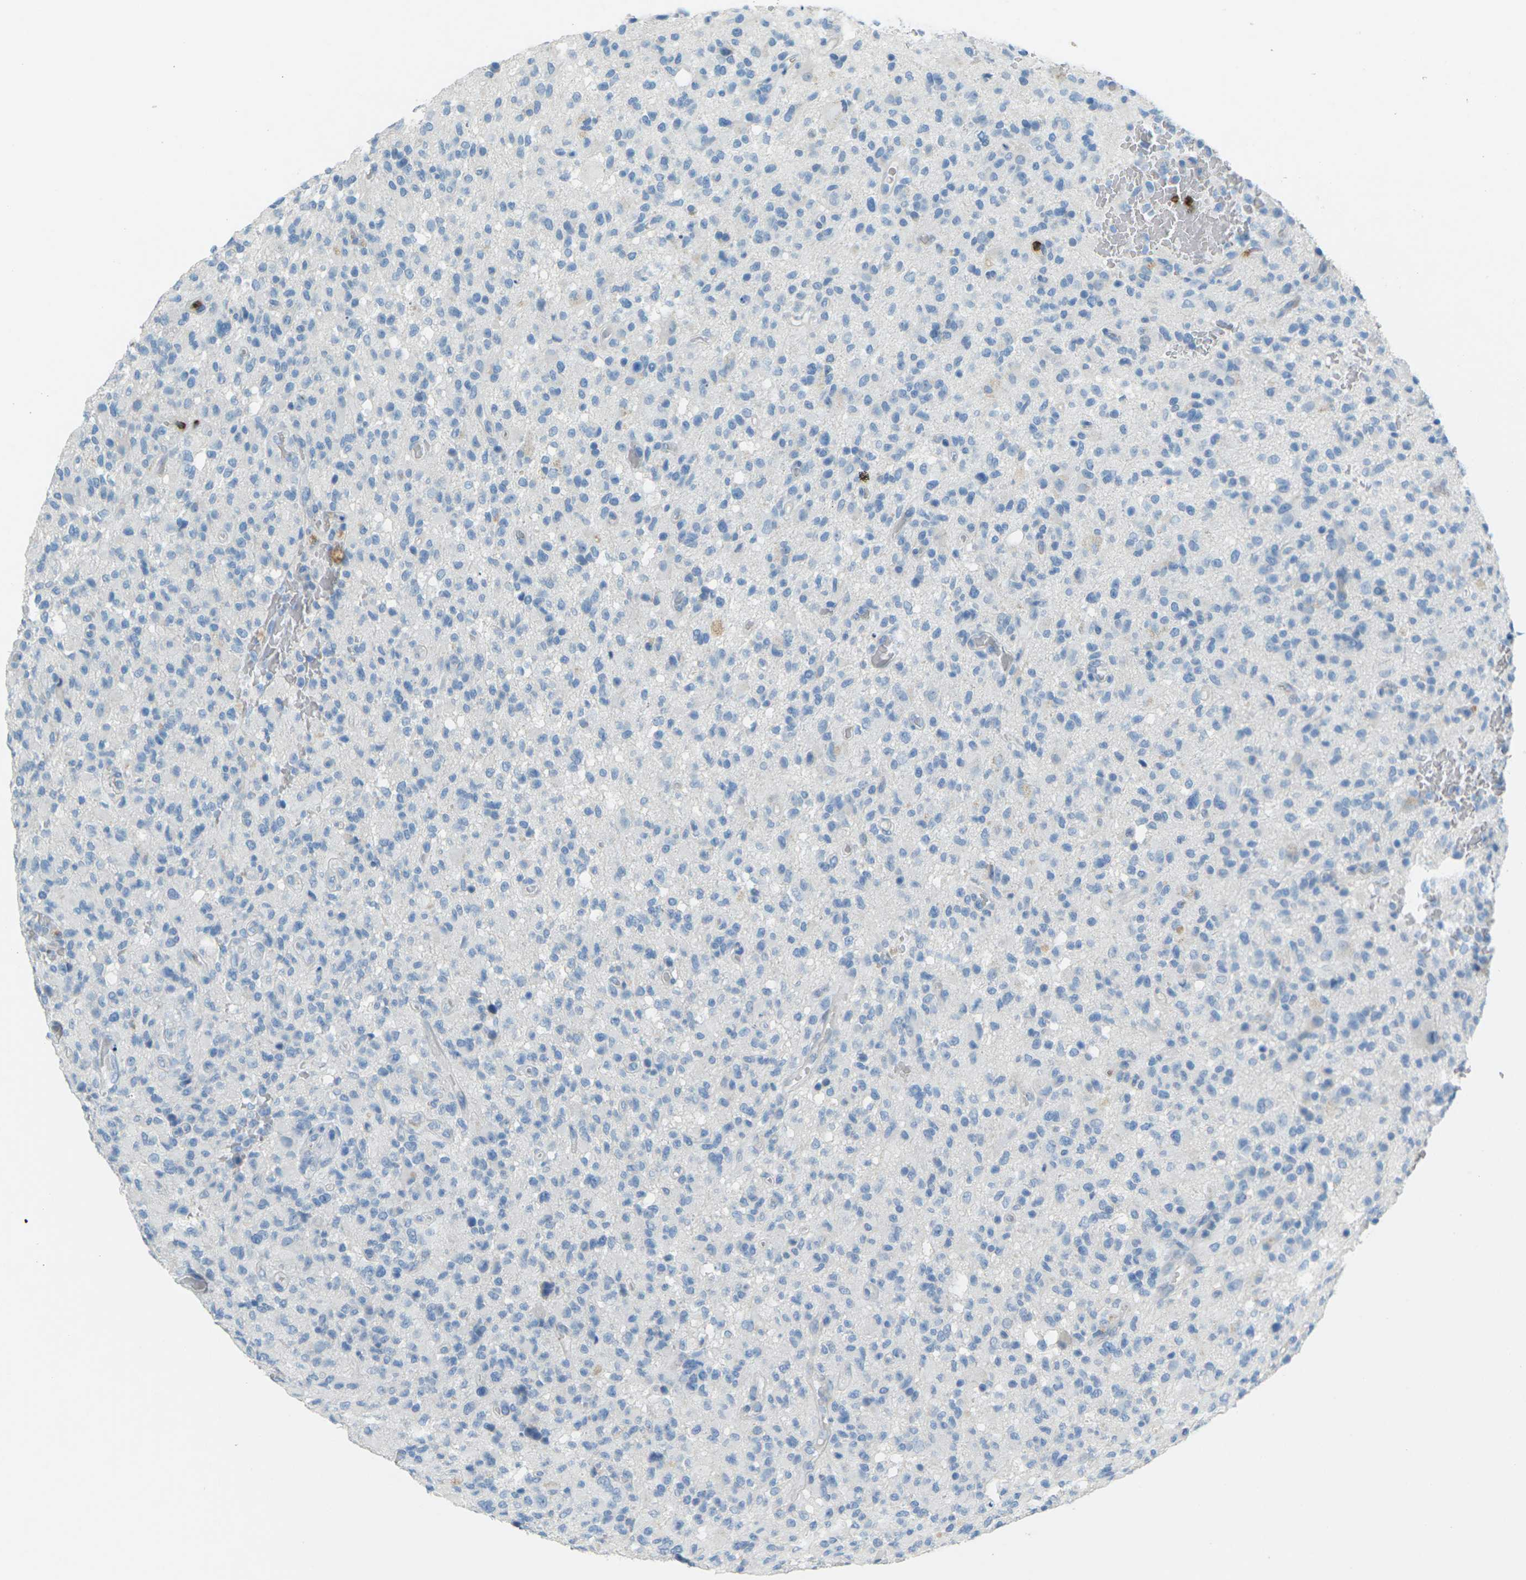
{"staining": {"intensity": "negative", "quantity": "none", "location": "none"}, "tissue": "glioma", "cell_type": "Tumor cells", "image_type": "cancer", "snomed": [{"axis": "morphology", "description": "Glioma, malignant, High grade"}, {"axis": "topography", "description": "Brain"}], "caption": "Micrograph shows no significant protein positivity in tumor cells of glioma.", "gene": "CDH16", "patient": {"sex": "male", "age": 71}}